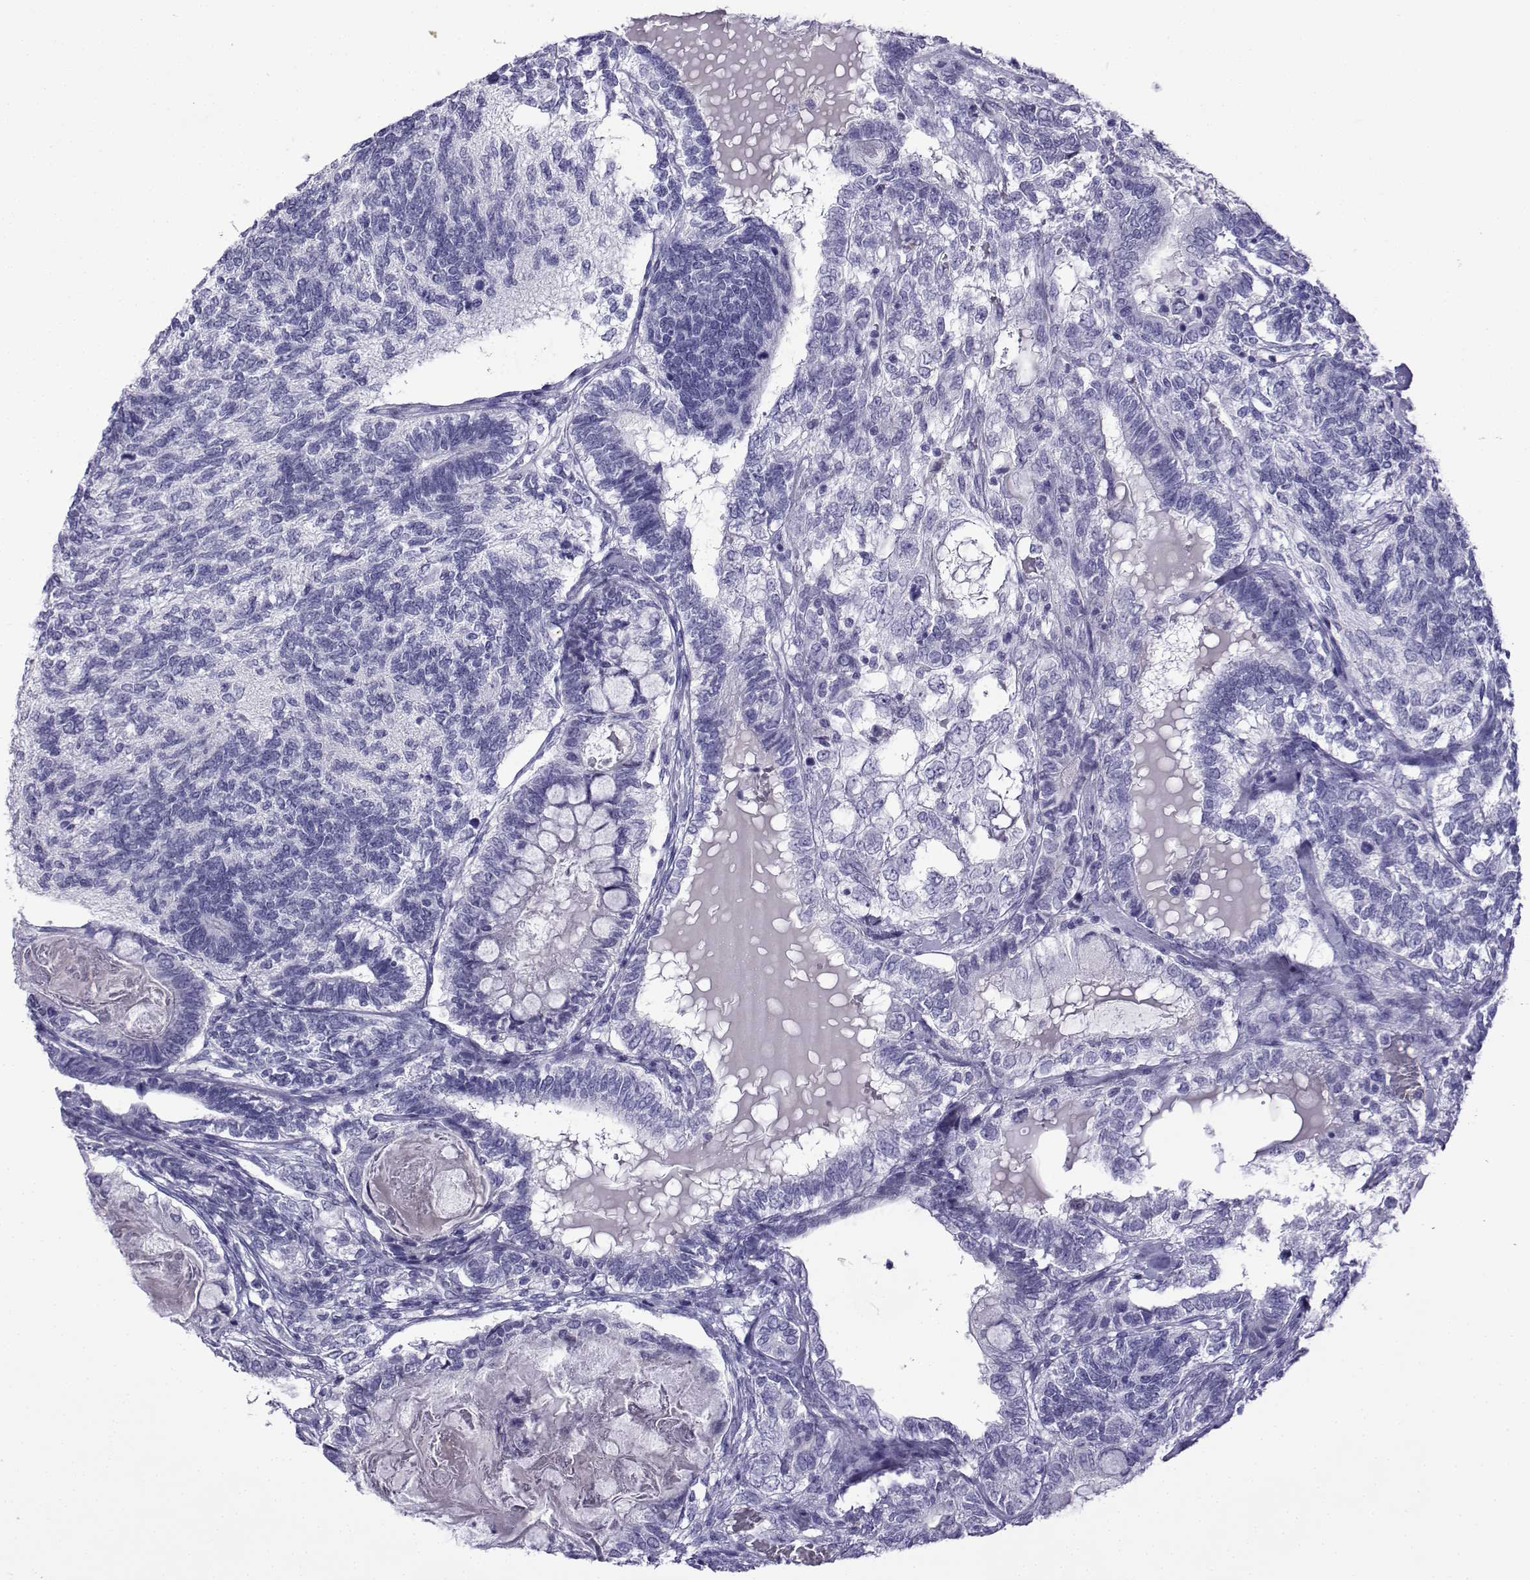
{"staining": {"intensity": "negative", "quantity": "none", "location": "none"}, "tissue": "testis cancer", "cell_type": "Tumor cells", "image_type": "cancer", "snomed": [{"axis": "morphology", "description": "Seminoma, NOS"}, {"axis": "morphology", "description": "Carcinoma, Embryonal, NOS"}, {"axis": "topography", "description": "Testis"}], "caption": "DAB immunohistochemical staining of human testis embryonal carcinoma exhibits no significant staining in tumor cells. (DAB (3,3'-diaminobenzidine) immunohistochemistry (IHC), high magnification).", "gene": "TRIM46", "patient": {"sex": "male", "age": 41}}